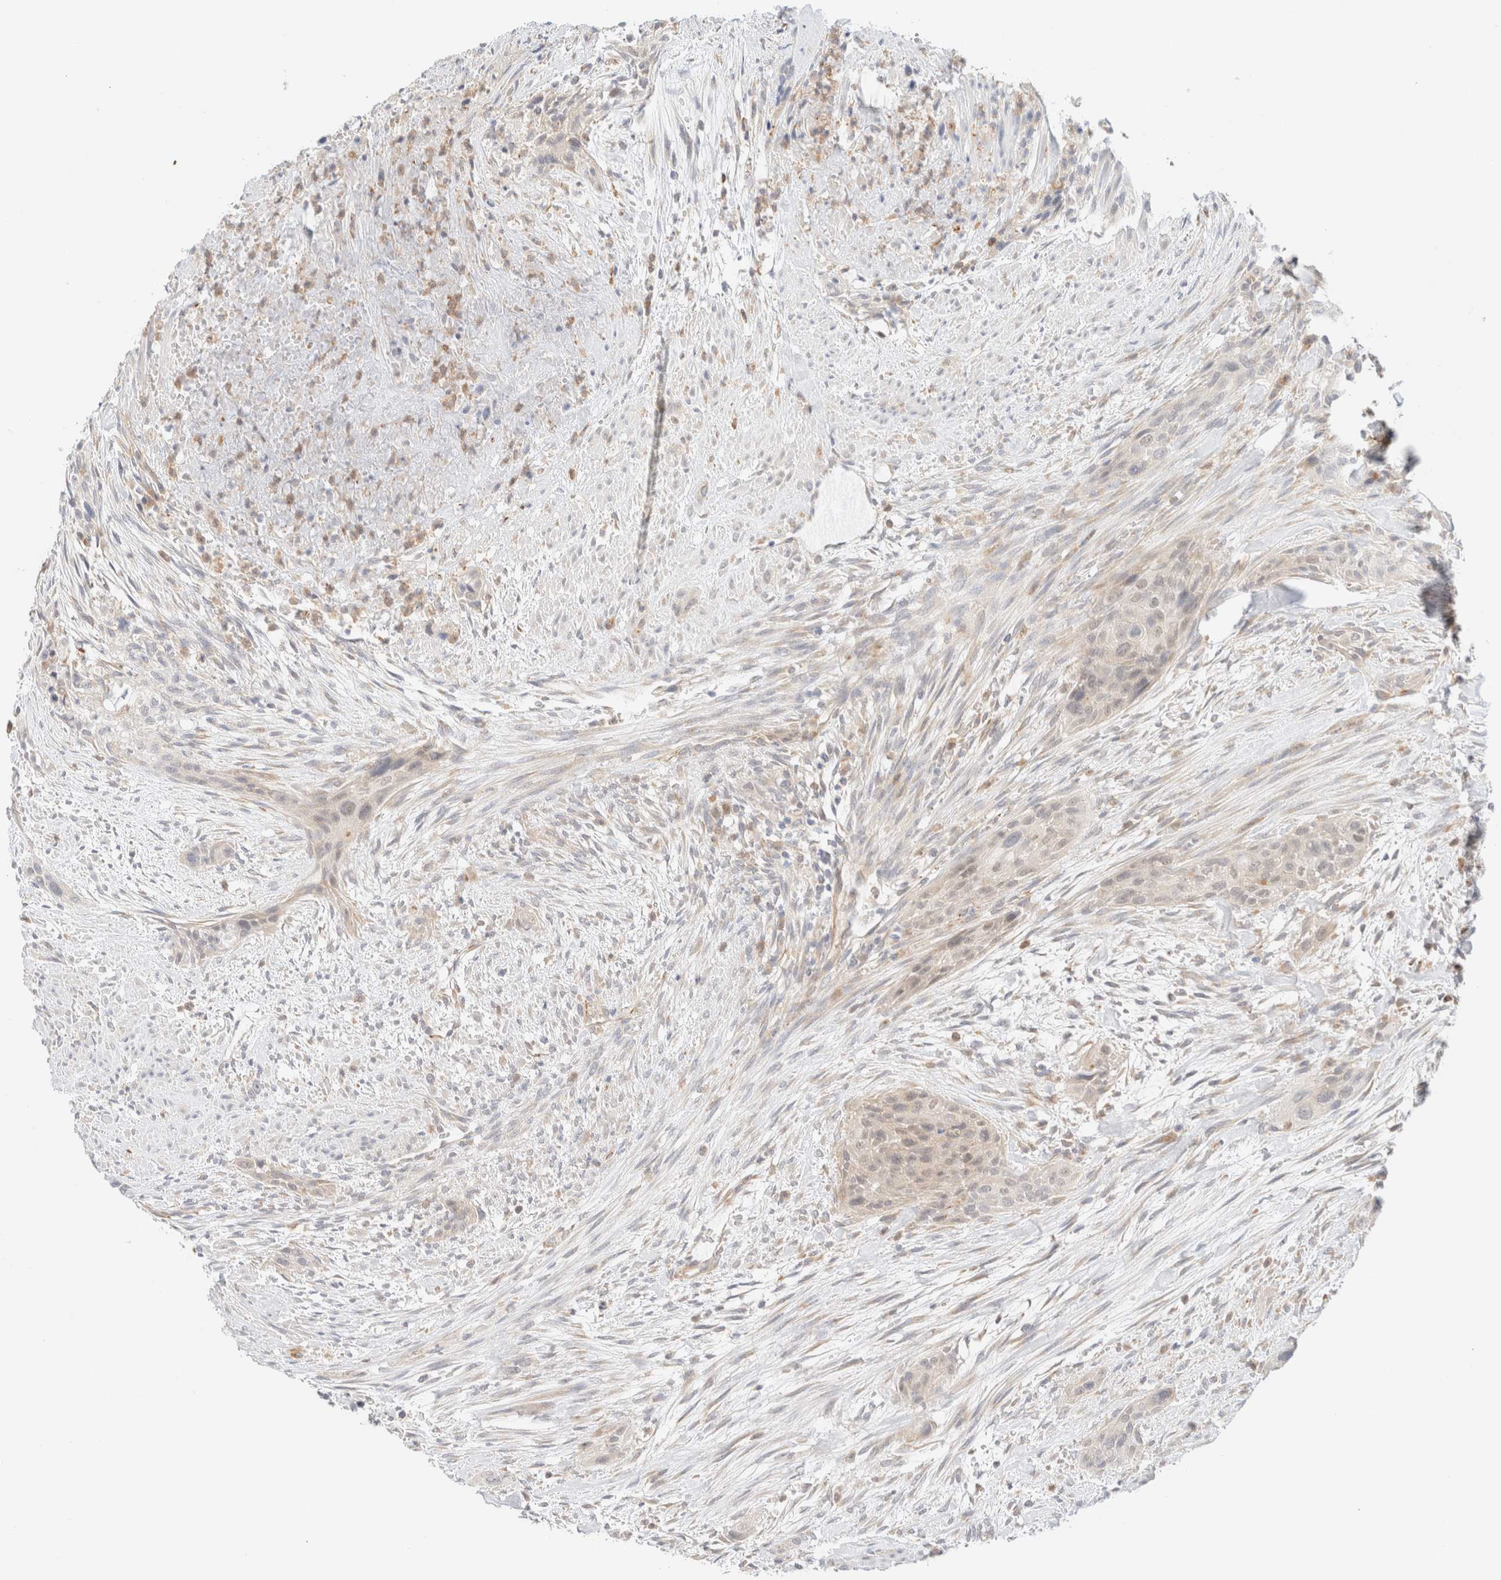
{"staining": {"intensity": "weak", "quantity": "<25%", "location": "cytoplasmic/membranous"}, "tissue": "urothelial cancer", "cell_type": "Tumor cells", "image_type": "cancer", "snomed": [{"axis": "morphology", "description": "Urothelial carcinoma, High grade"}, {"axis": "topography", "description": "Urinary bladder"}], "caption": "This is a micrograph of IHC staining of urothelial cancer, which shows no positivity in tumor cells.", "gene": "UNC13B", "patient": {"sex": "male", "age": 35}}